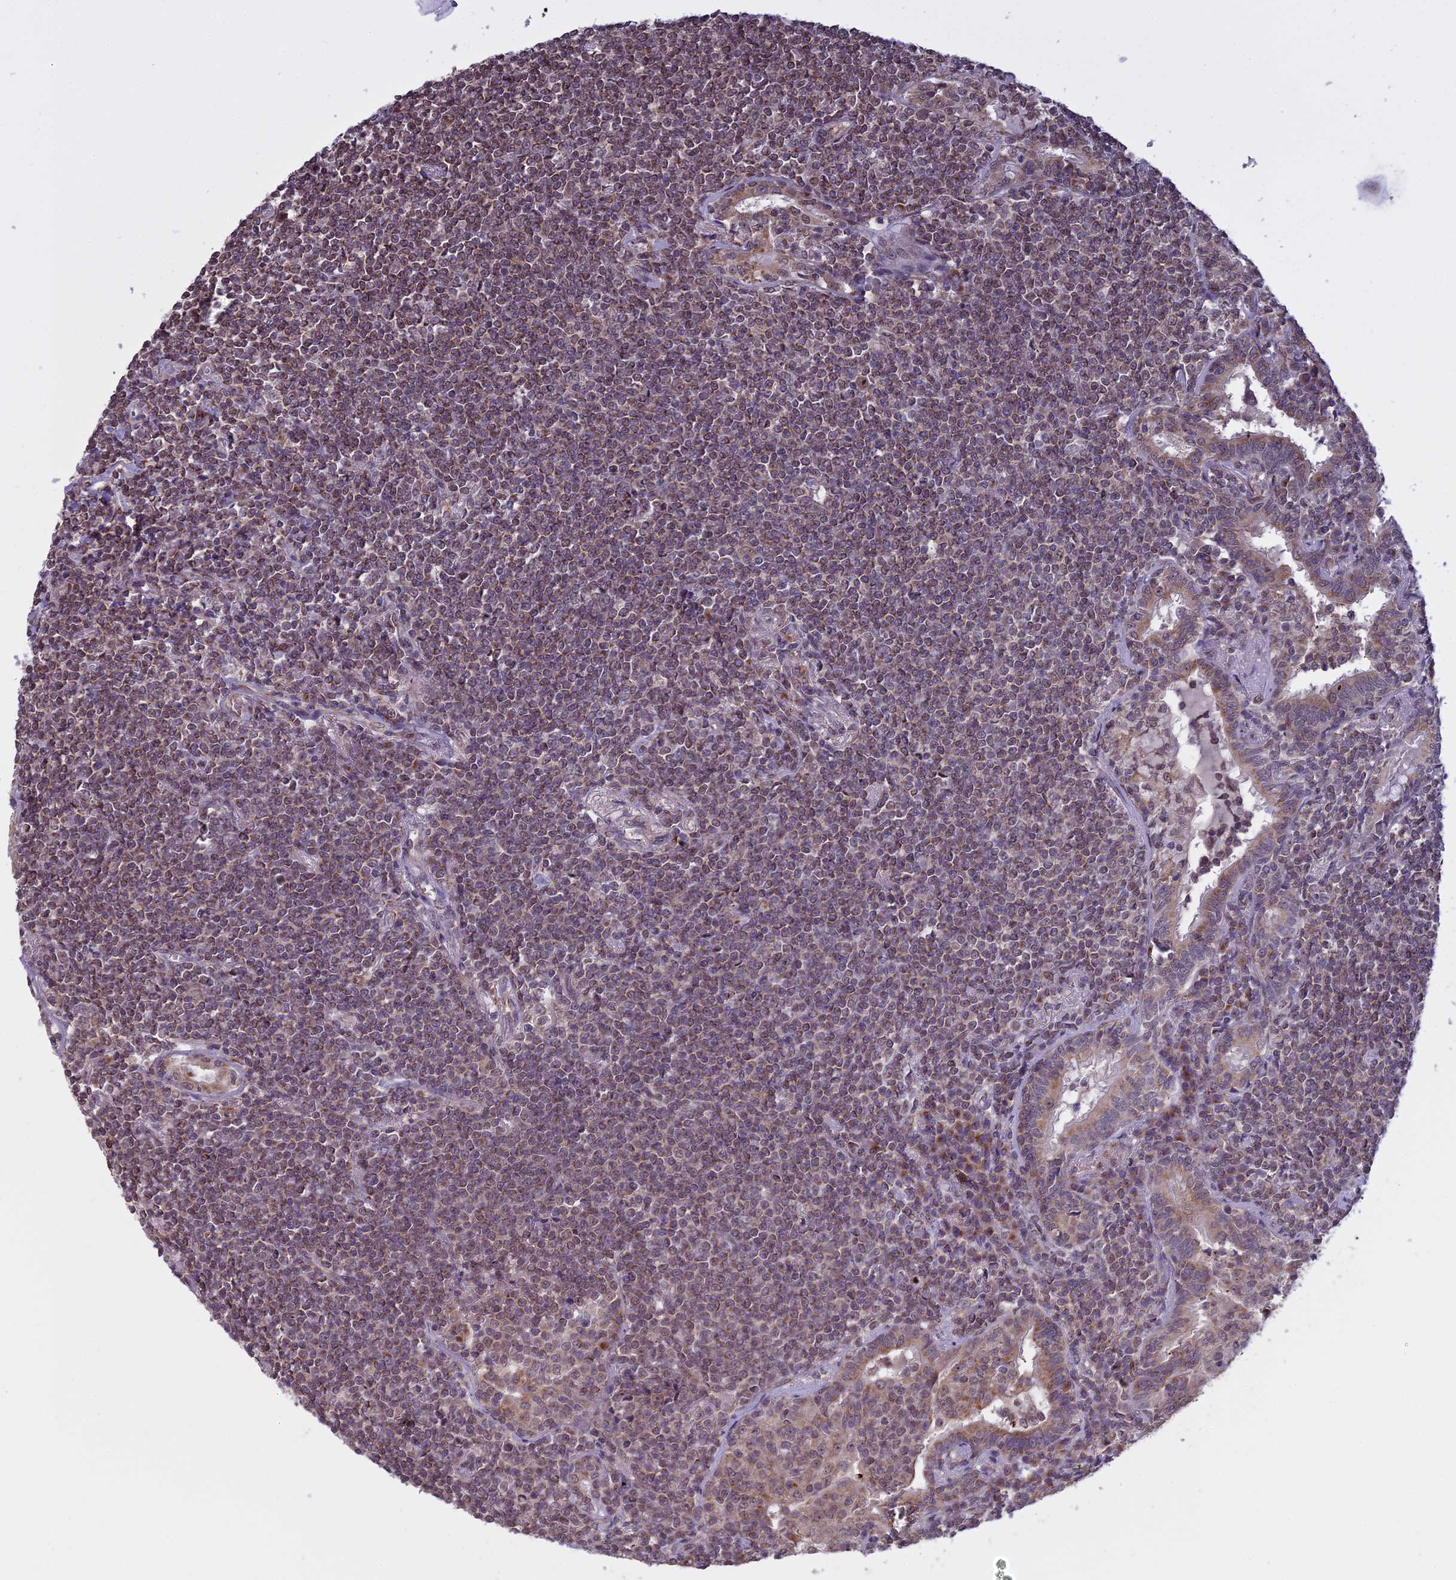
{"staining": {"intensity": "weak", "quantity": "25%-75%", "location": "nuclear"}, "tissue": "lymphoma", "cell_type": "Tumor cells", "image_type": "cancer", "snomed": [{"axis": "morphology", "description": "Malignant lymphoma, non-Hodgkin's type, Low grade"}, {"axis": "topography", "description": "Lung"}], "caption": "Immunohistochemical staining of lymphoma reveals low levels of weak nuclear protein positivity in about 25%-75% of tumor cells.", "gene": "MEOX1", "patient": {"sex": "female", "age": 71}}